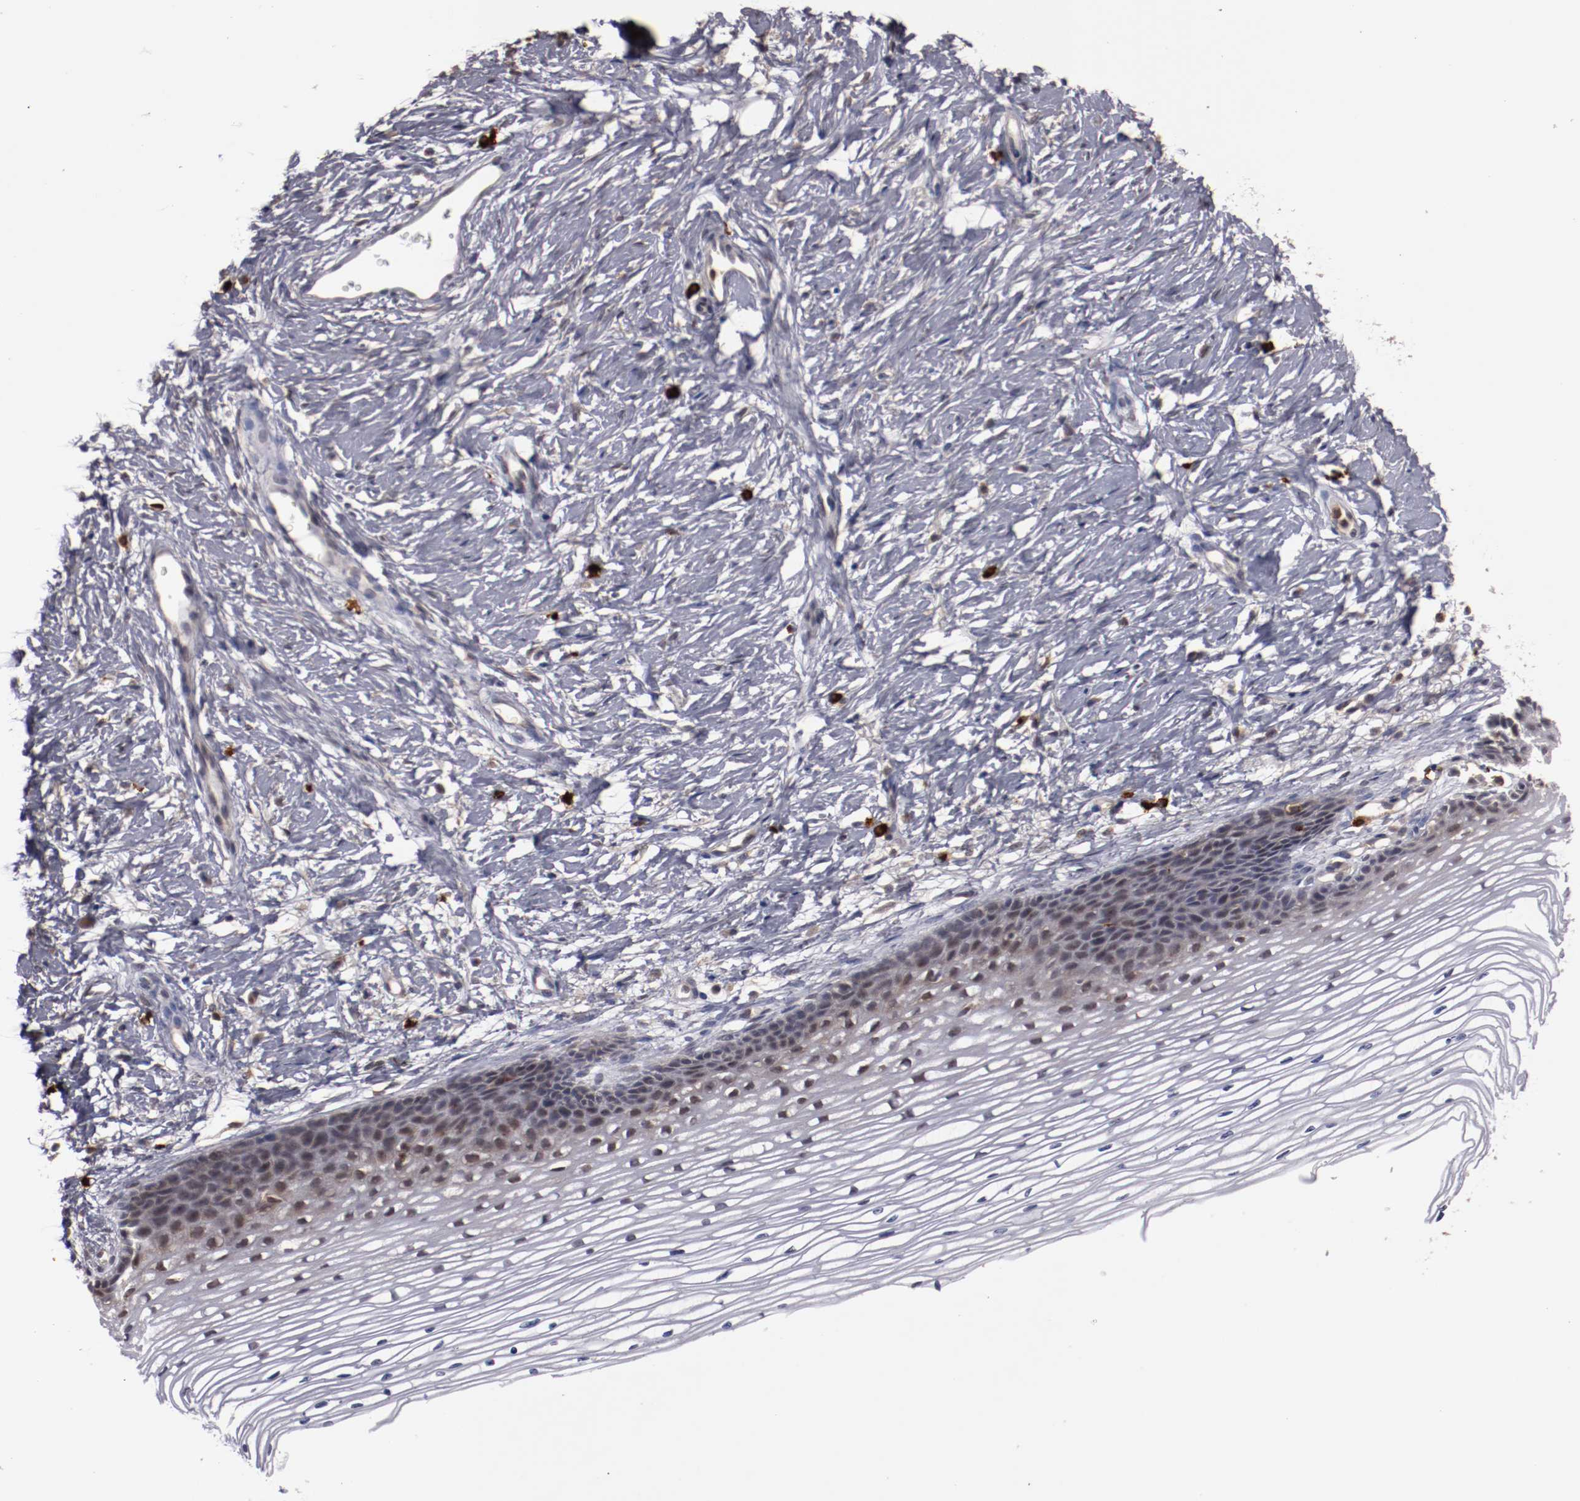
{"staining": {"intensity": "moderate", "quantity": "<25%", "location": "cytoplasmic/membranous"}, "tissue": "cervix", "cell_type": "Glandular cells", "image_type": "normal", "snomed": [{"axis": "morphology", "description": "Normal tissue, NOS"}, {"axis": "topography", "description": "Cervix"}], "caption": "The immunohistochemical stain labels moderate cytoplasmic/membranous expression in glandular cells of unremarkable cervix.", "gene": "STX3", "patient": {"sex": "female", "age": 77}}